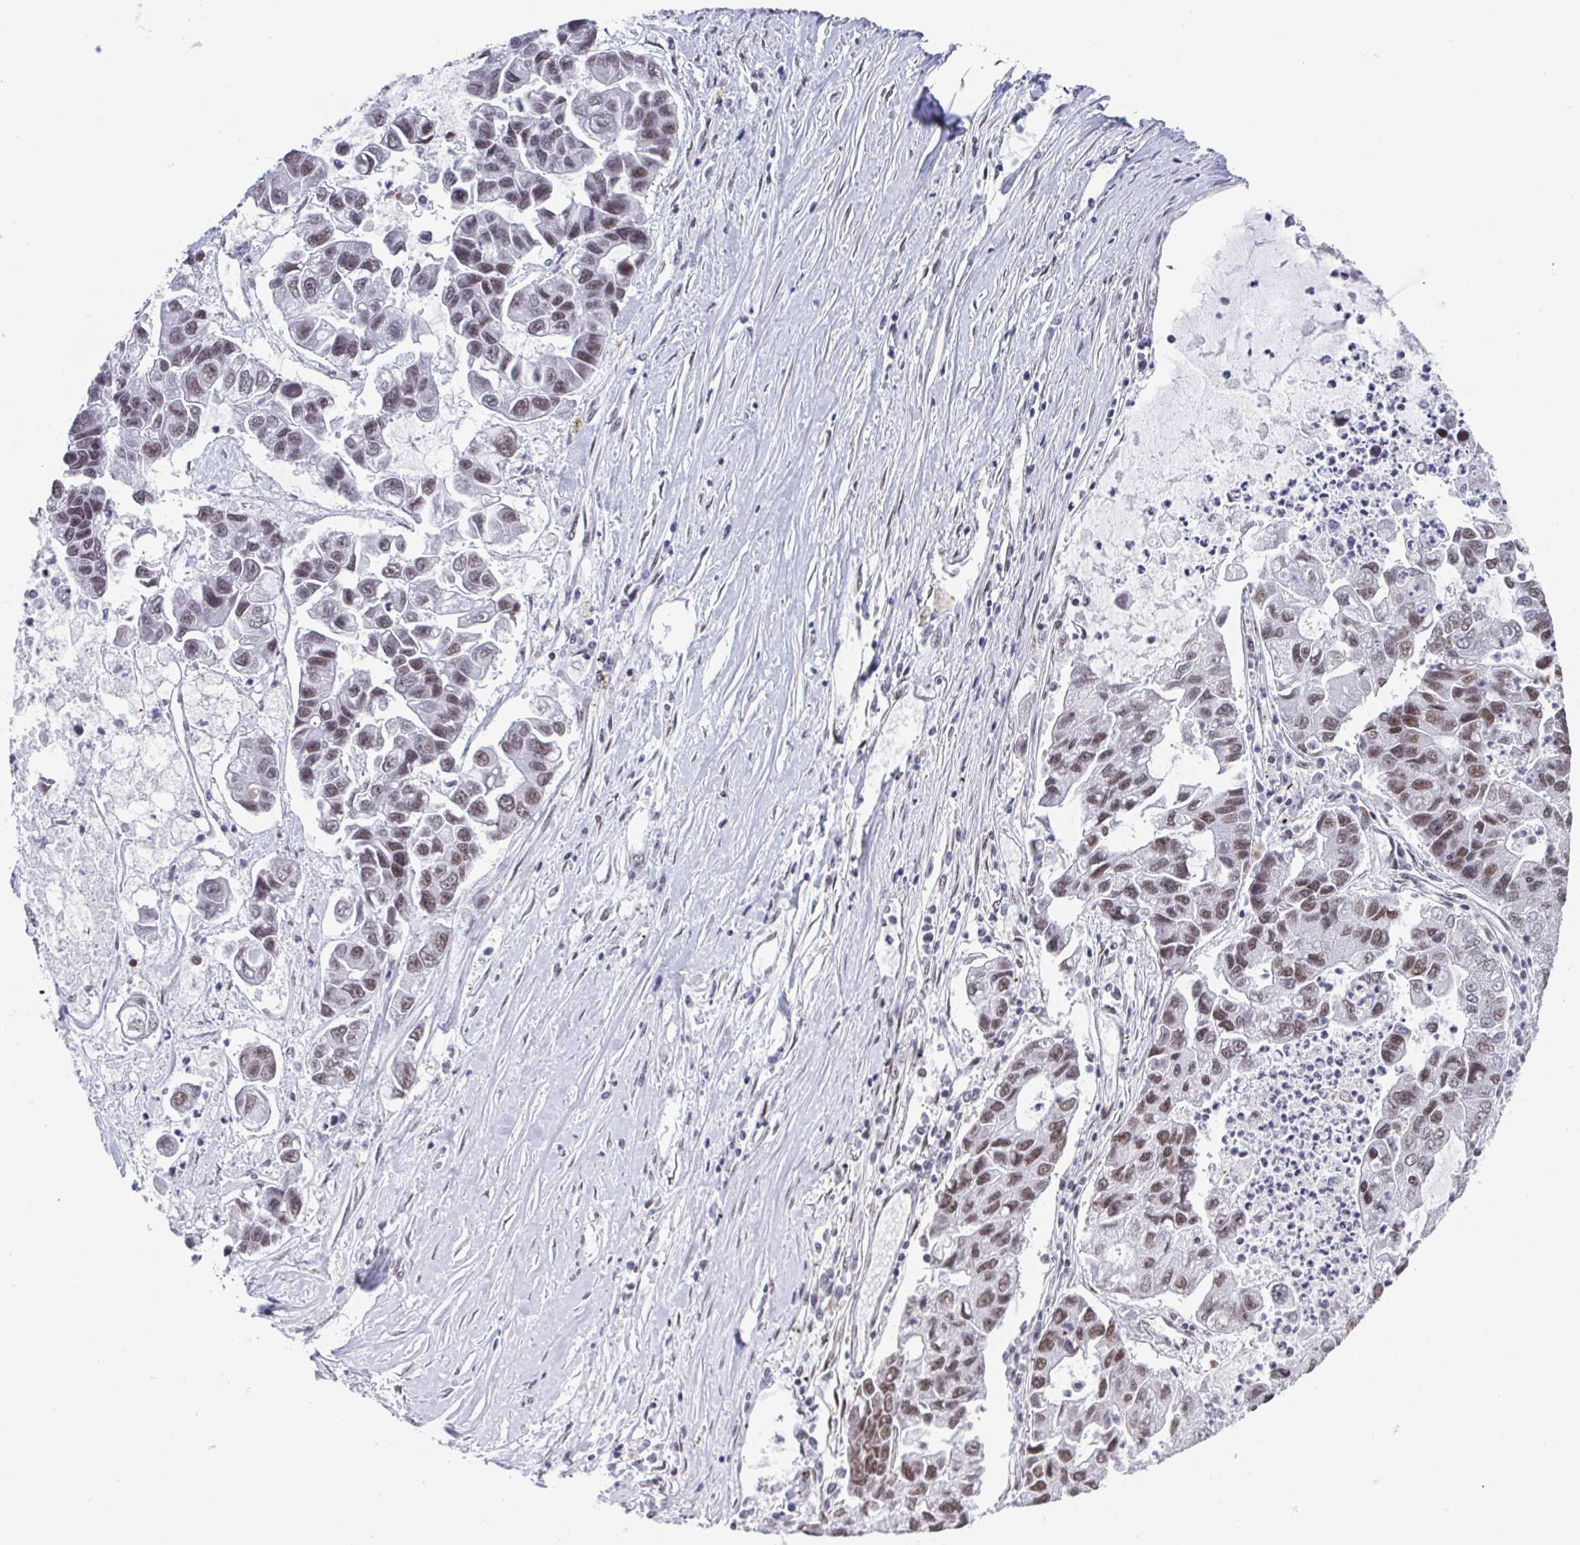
{"staining": {"intensity": "moderate", "quantity": ">75%", "location": "nuclear"}, "tissue": "lung cancer", "cell_type": "Tumor cells", "image_type": "cancer", "snomed": [{"axis": "morphology", "description": "Adenocarcinoma, NOS"}, {"axis": "topography", "description": "Bronchus"}, {"axis": "topography", "description": "Lung"}], "caption": "Immunohistochemistry (IHC) micrograph of neoplastic tissue: lung cancer stained using IHC reveals medium levels of moderate protein expression localized specifically in the nuclear of tumor cells, appearing as a nuclear brown color.", "gene": "SLC7A10", "patient": {"sex": "female", "age": 51}}